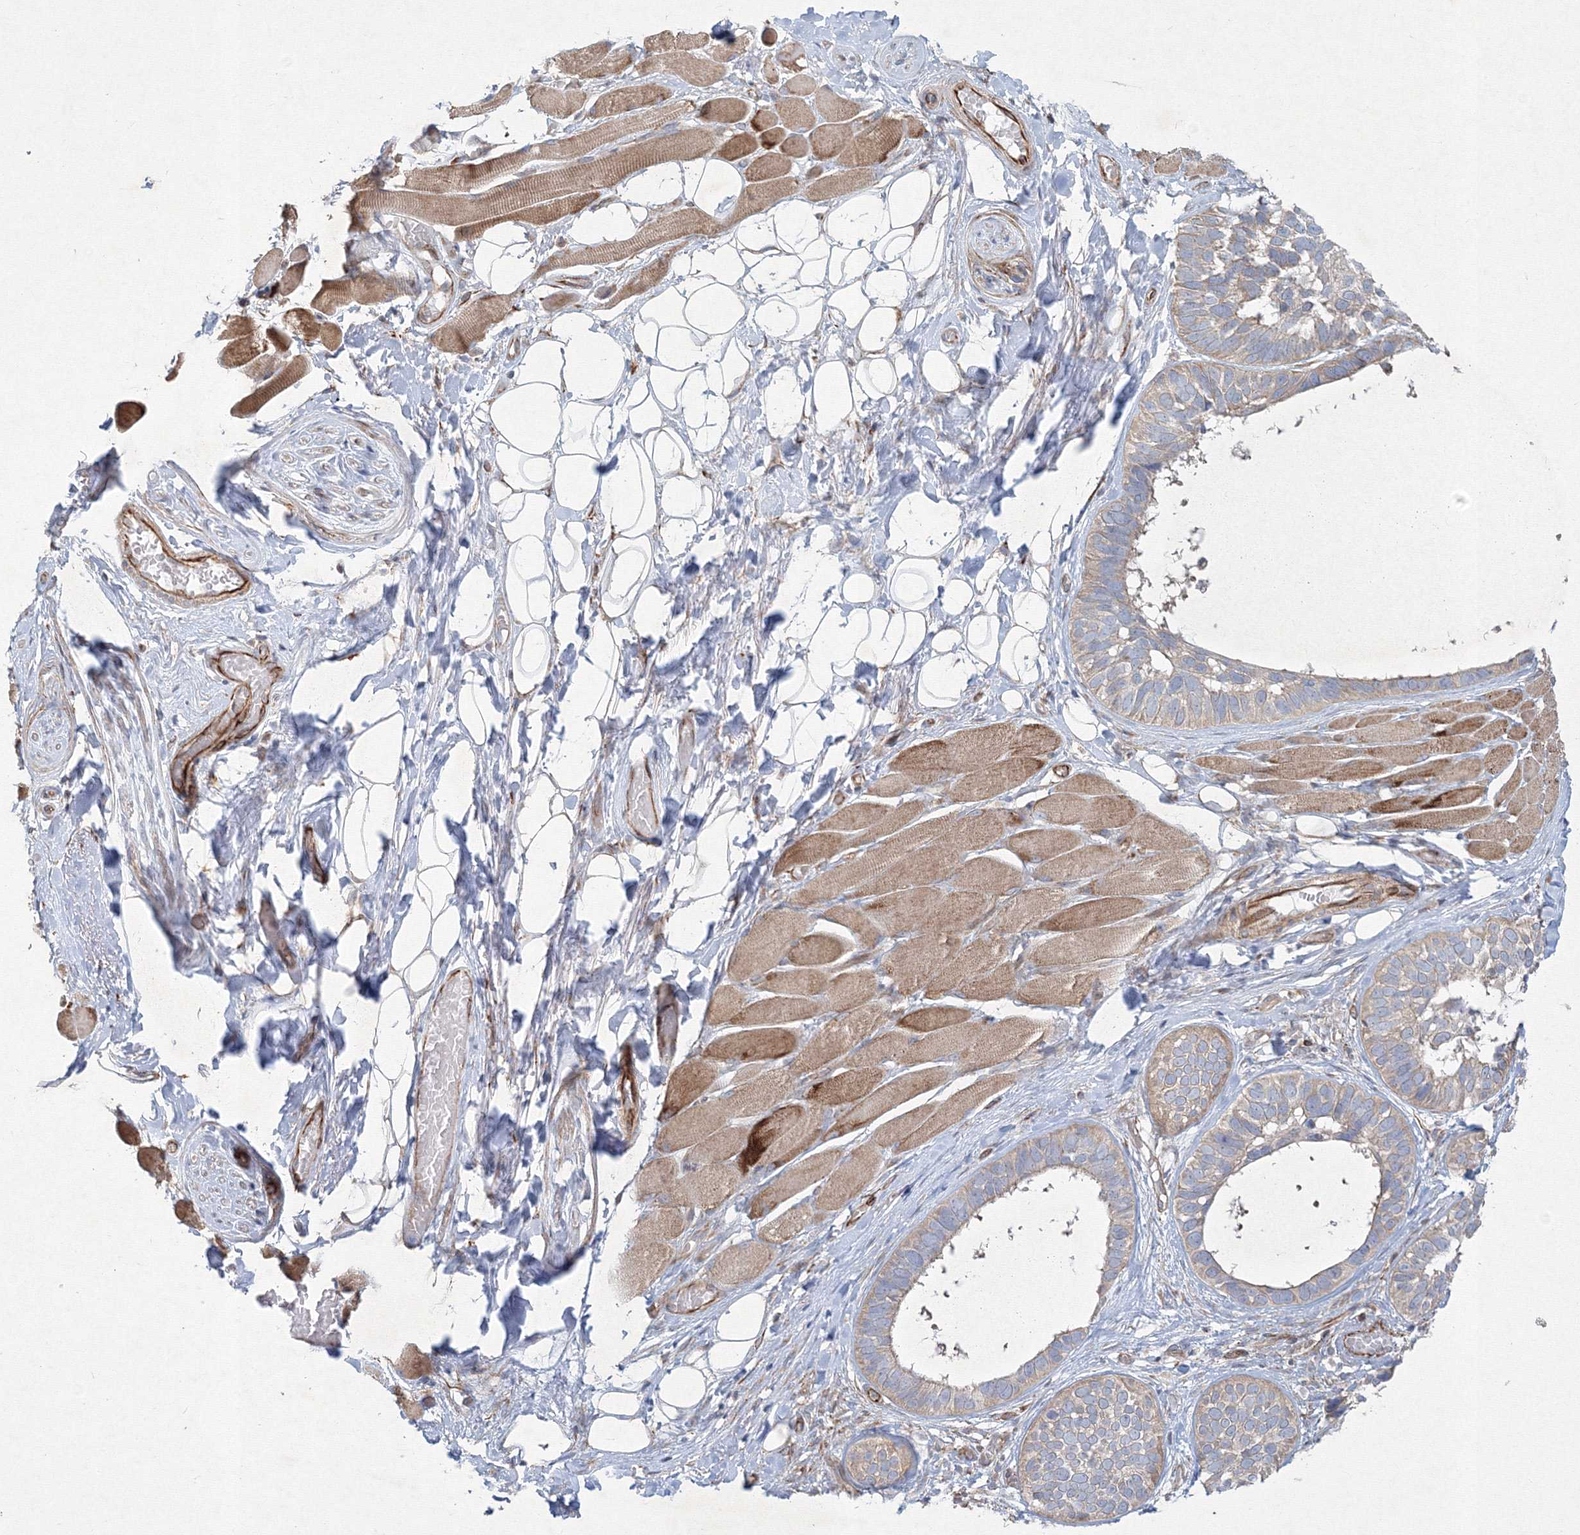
{"staining": {"intensity": "weak", "quantity": "25%-75%", "location": "cytoplasmic/membranous"}, "tissue": "skin cancer", "cell_type": "Tumor cells", "image_type": "cancer", "snomed": [{"axis": "morphology", "description": "Basal cell carcinoma"}, {"axis": "topography", "description": "Skin"}], "caption": "High-power microscopy captured an immunohistochemistry (IHC) histopathology image of skin cancer (basal cell carcinoma), revealing weak cytoplasmic/membranous staining in approximately 25%-75% of tumor cells.", "gene": "WDR49", "patient": {"sex": "male", "age": 62}}